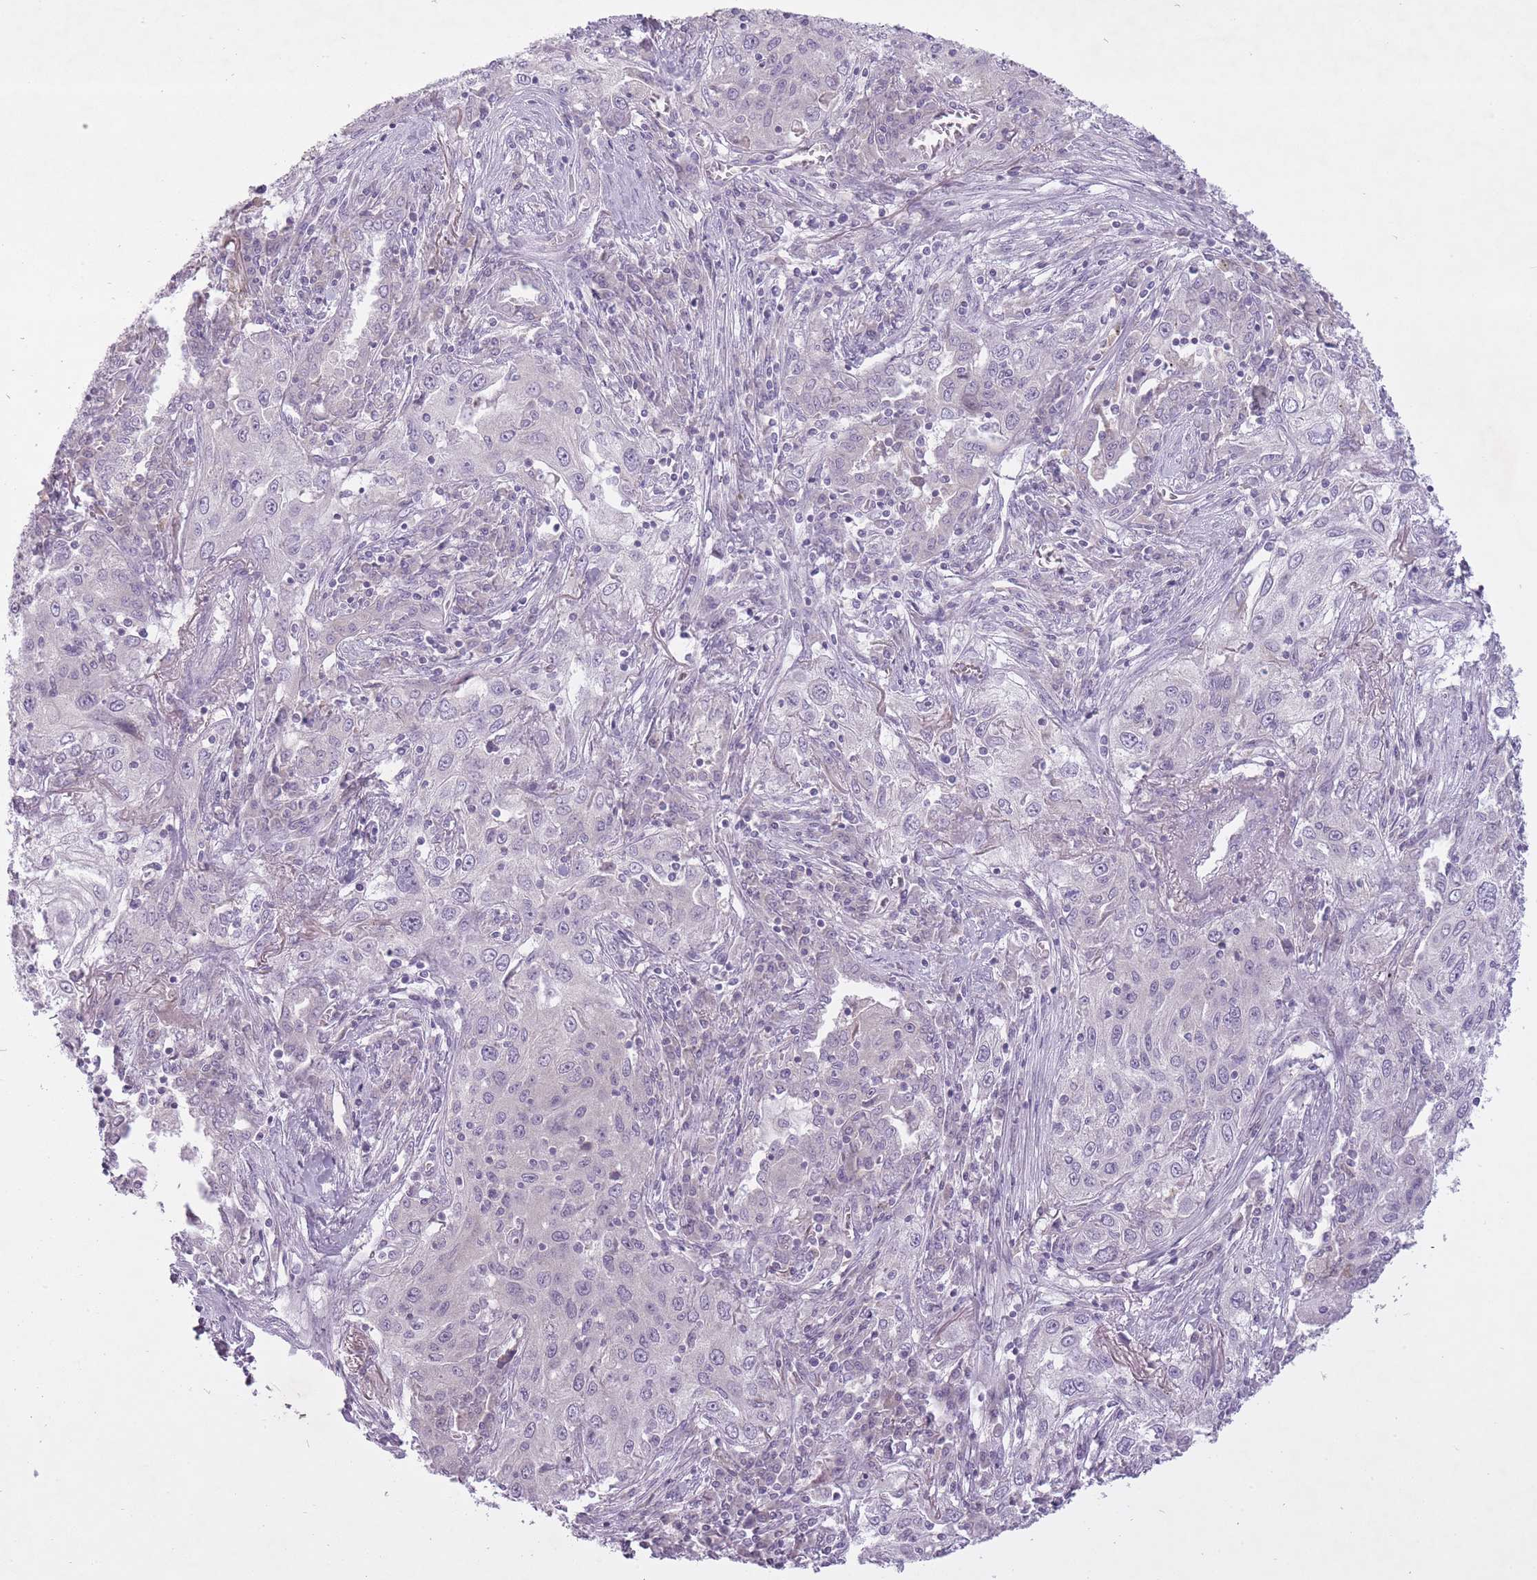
{"staining": {"intensity": "negative", "quantity": "none", "location": "none"}, "tissue": "lung cancer", "cell_type": "Tumor cells", "image_type": "cancer", "snomed": [{"axis": "morphology", "description": "Squamous cell carcinoma, NOS"}, {"axis": "topography", "description": "Lung"}], "caption": "Lung squamous cell carcinoma was stained to show a protein in brown. There is no significant expression in tumor cells. (Brightfield microscopy of DAB immunohistochemistry (IHC) at high magnification).", "gene": "FAM43B", "patient": {"sex": "female", "age": 69}}